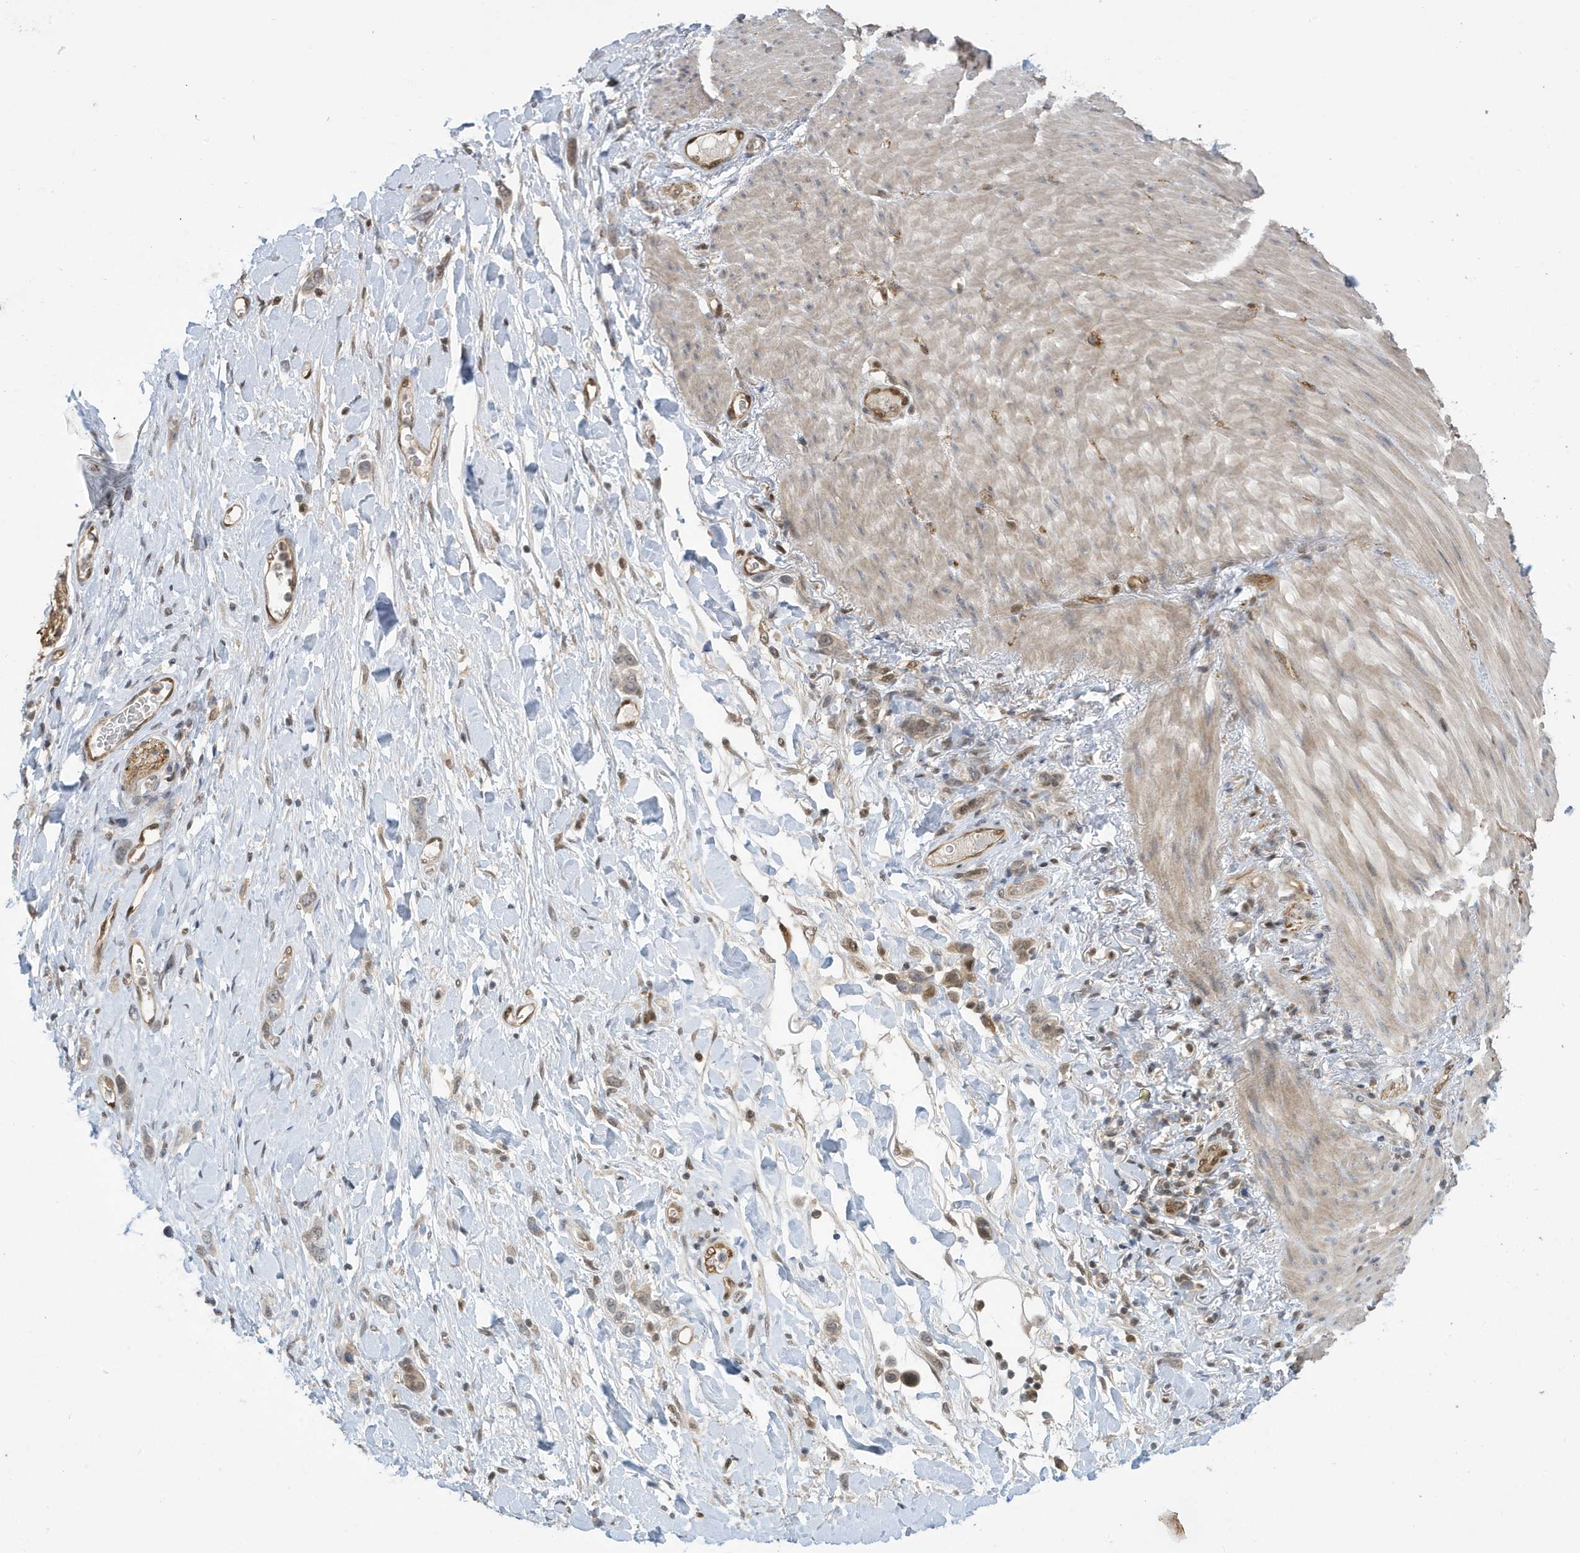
{"staining": {"intensity": "weak", "quantity": "<25%", "location": "nuclear"}, "tissue": "stomach cancer", "cell_type": "Tumor cells", "image_type": "cancer", "snomed": [{"axis": "morphology", "description": "Adenocarcinoma, NOS"}, {"axis": "topography", "description": "Stomach"}], "caption": "Tumor cells show no significant protein expression in stomach adenocarcinoma. The staining is performed using DAB (3,3'-diaminobenzidine) brown chromogen with nuclei counter-stained in using hematoxylin.", "gene": "NCOA7", "patient": {"sex": "female", "age": 65}}